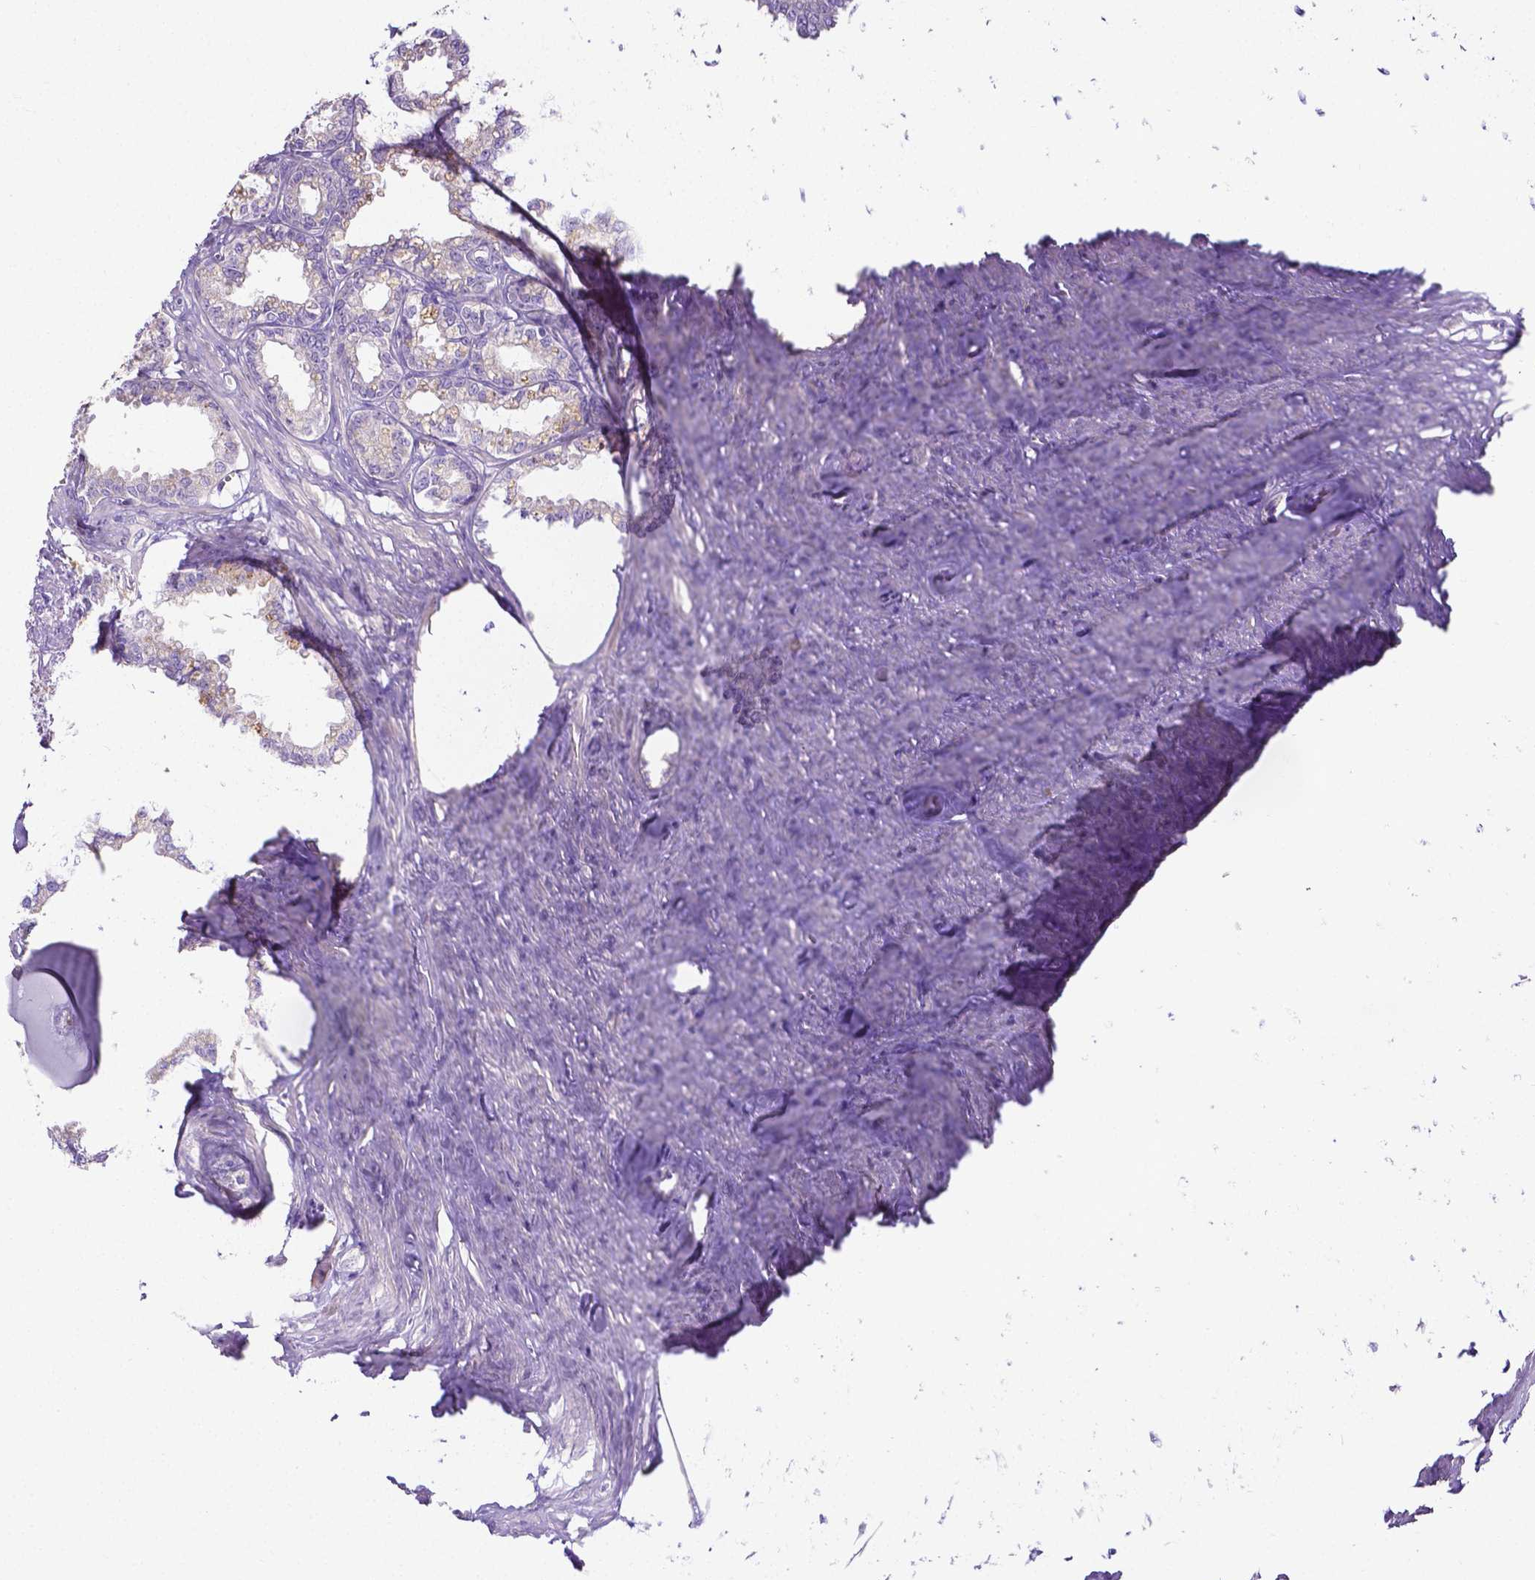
{"staining": {"intensity": "negative", "quantity": "none", "location": "none"}, "tissue": "seminal vesicle", "cell_type": "Glandular cells", "image_type": "normal", "snomed": [{"axis": "morphology", "description": "Normal tissue, NOS"}, {"axis": "morphology", "description": "Urothelial carcinoma, NOS"}, {"axis": "topography", "description": "Urinary bladder"}, {"axis": "topography", "description": "Seminal veicle"}], "caption": "Immunohistochemical staining of unremarkable seminal vesicle reveals no significant staining in glandular cells. (DAB IHC with hematoxylin counter stain).", "gene": "MMP9", "patient": {"sex": "male", "age": 76}}